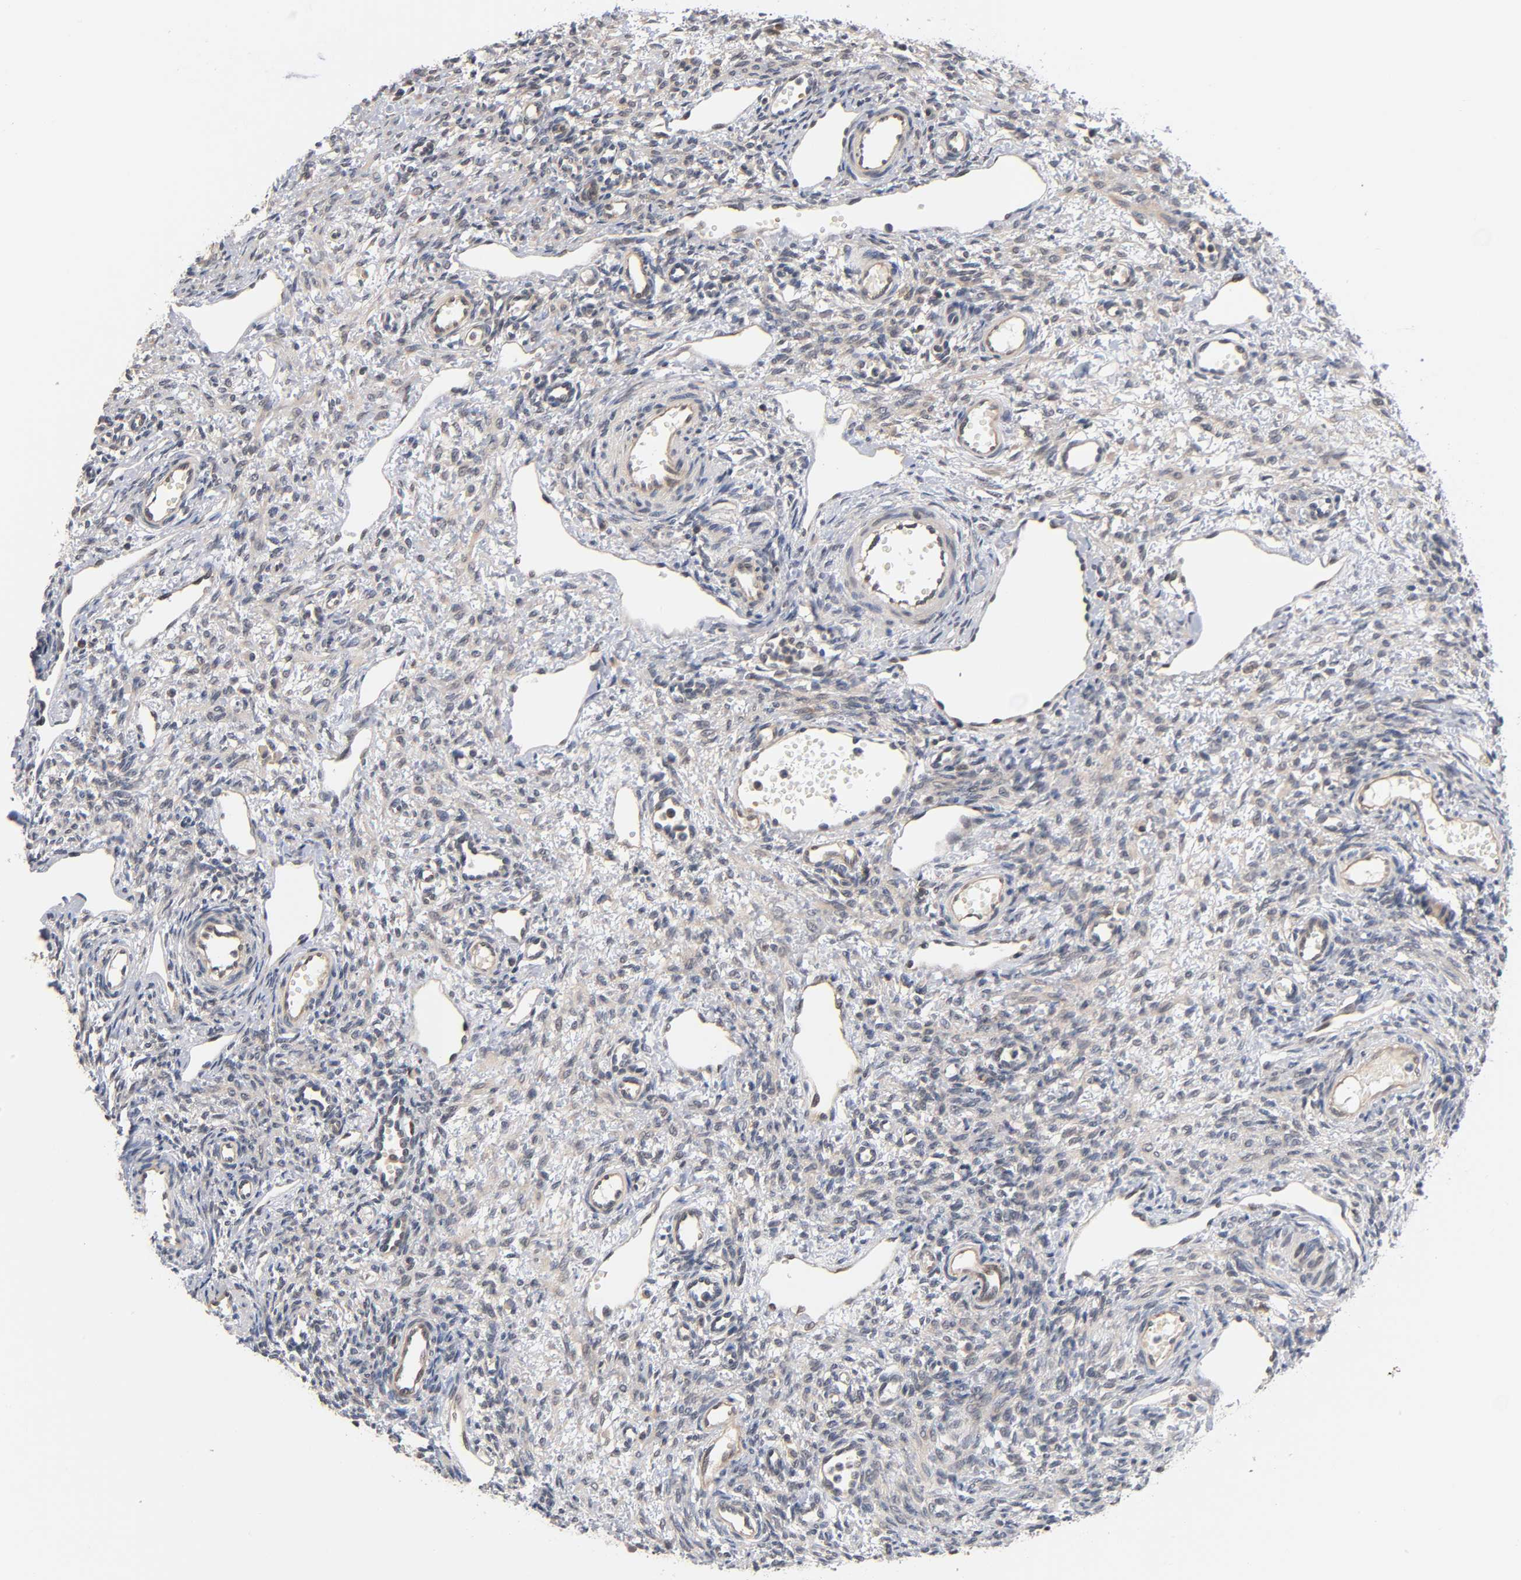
{"staining": {"intensity": "weak", "quantity": "25%-75%", "location": "cytoplasmic/membranous"}, "tissue": "ovary", "cell_type": "Follicle cells", "image_type": "normal", "snomed": [{"axis": "morphology", "description": "Normal tissue, NOS"}, {"axis": "topography", "description": "Ovary"}], "caption": "An immunohistochemistry (IHC) photomicrograph of benign tissue is shown. Protein staining in brown labels weak cytoplasmic/membranous positivity in ovary within follicle cells. Using DAB (brown) and hematoxylin (blue) stains, captured at high magnification using brightfield microscopy.", "gene": "PRKAB1", "patient": {"sex": "female", "age": 33}}